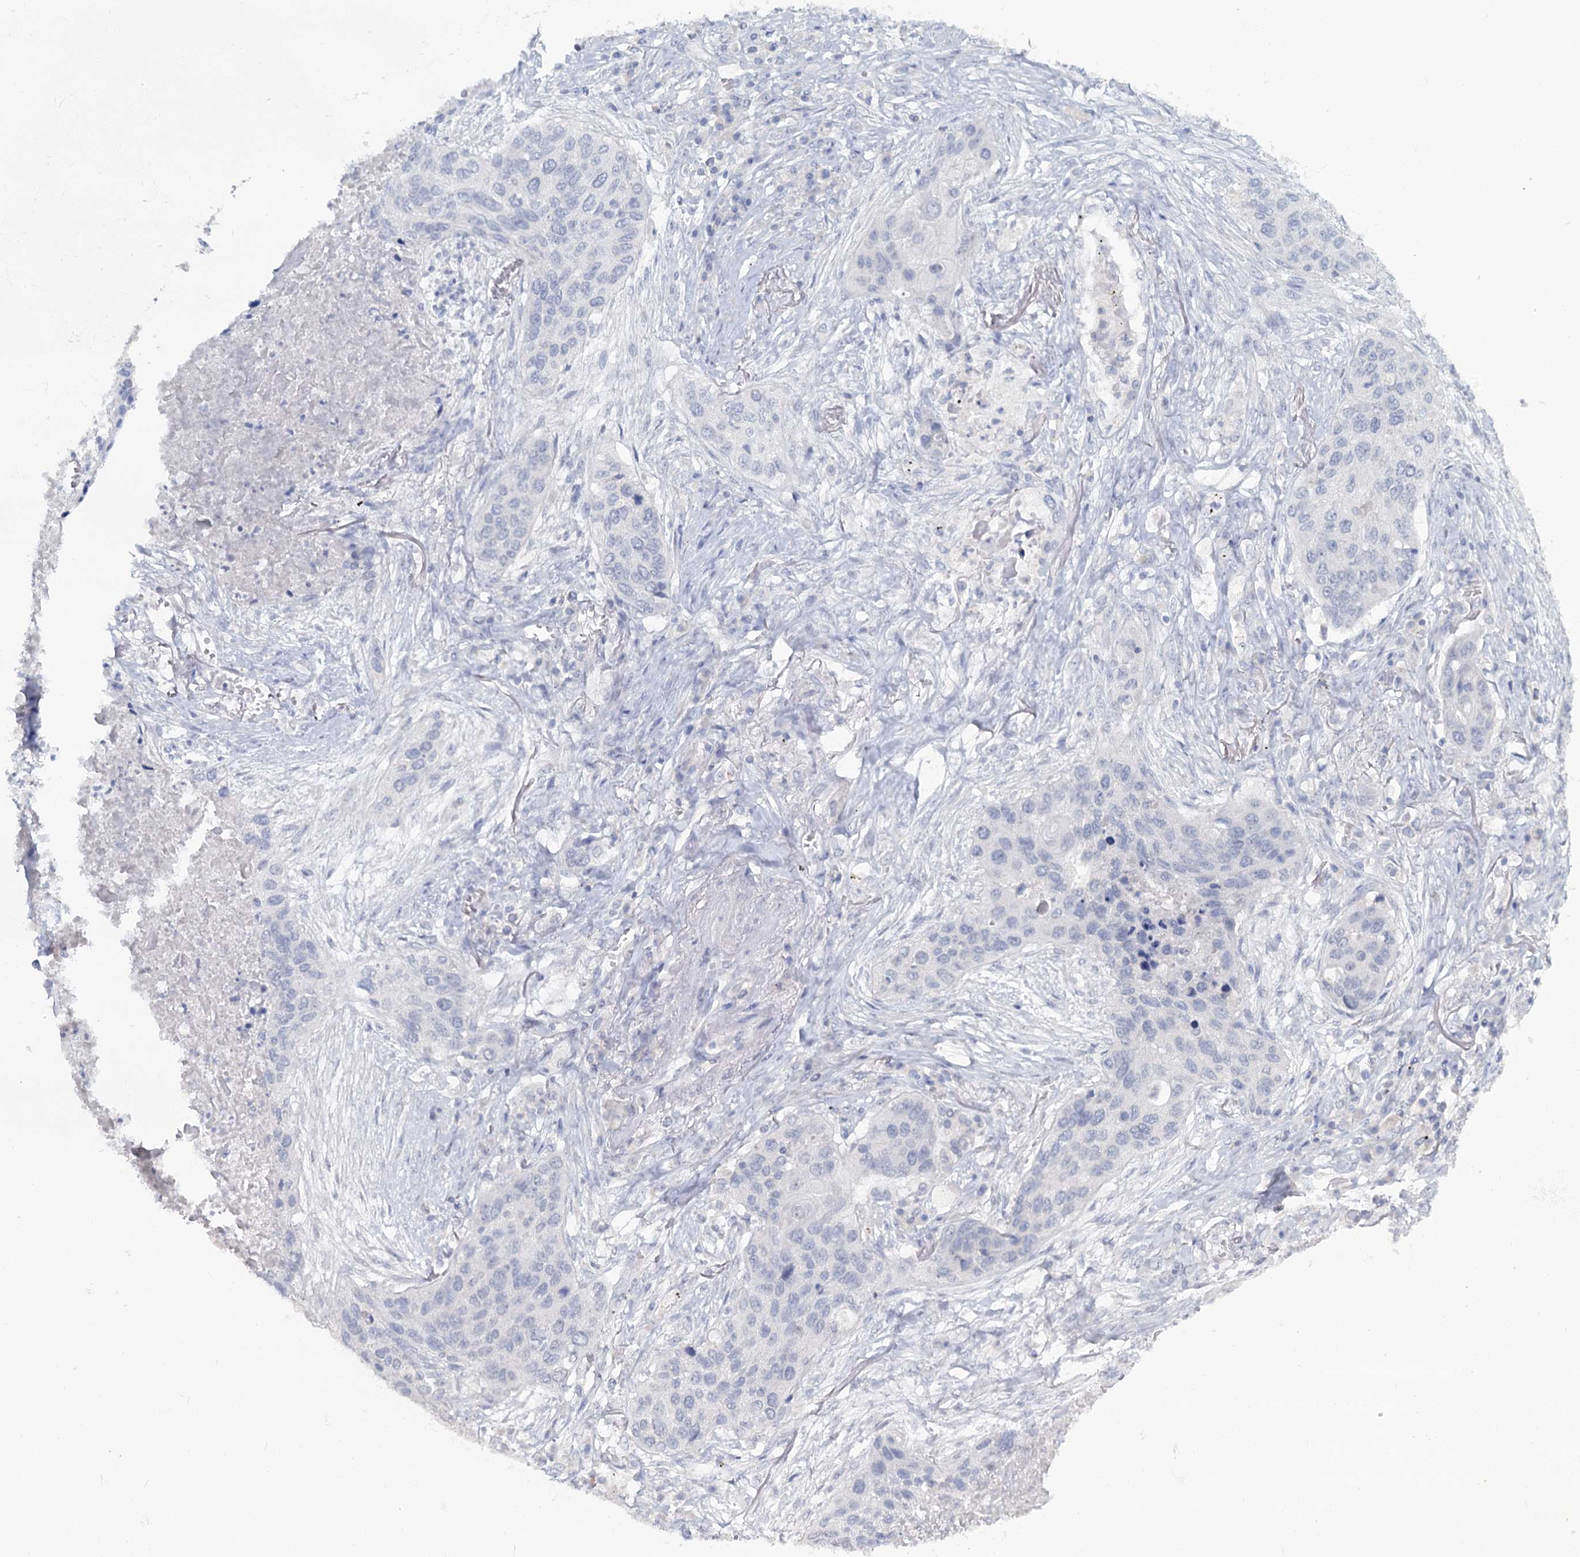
{"staining": {"intensity": "negative", "quantity": "none", "location": "none"}, "tissue": "lung cancer", "cell_type": "Tumor cells", "image_type": "cancer", "snomed": [{"axis": "morphology", "description": "Squamous cell carcinoma, NOS"}, {"axis": "topography", "description": "Lung"}], "caption": "The image displays no significant expression in tumor cells of squamous cell carcinoma (lung).", "gene": "CHGA", "patient": {"sex": "female", "age": 63}}